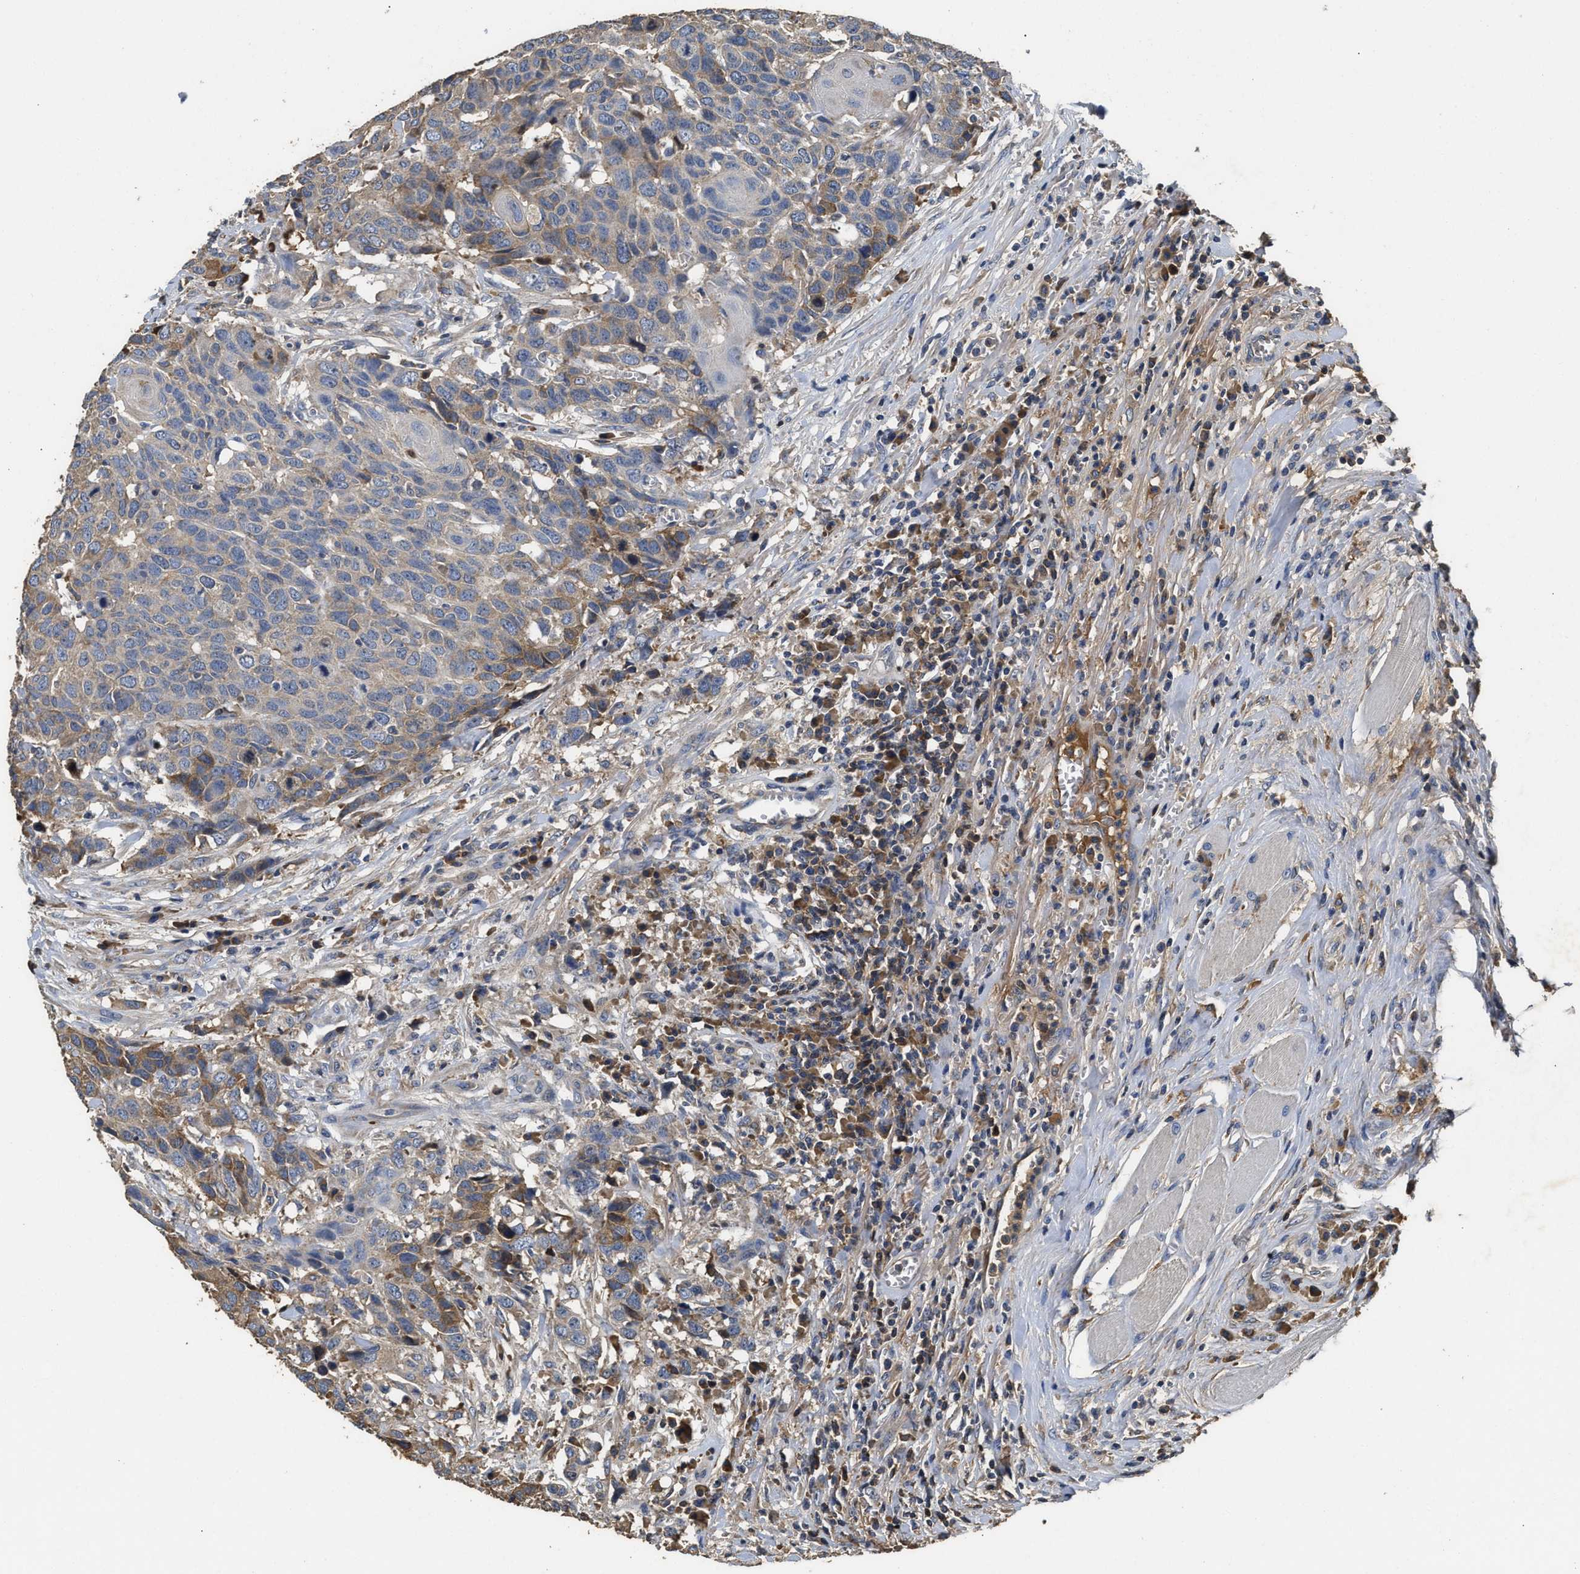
{"staining": {"intensity": "moderate", "quantity": "<25%", "location": "cytoplasmic/membranous"}, "tissue": "head and neck cancer", "cell_type": "Tumor cells", "image_type": "cancer", "snomed": [{"axis": "morphology", "description": "Squamous cell carcinoma, NOS"}, {"axis": "topography", "description": "Head-Neck"}], "caption": "Brown immunohistochemical staining in squamous cell carcinoma (head and neck) displays moderate cytoplasmic/membranous staining in about <25% of tumor cells. Using DAB (brown) and hematoxylin (blue) stains, captured at high magnification using brightfield microscopy.", "gene": "C3", "patient": {"sex": "male", "age": 66}}